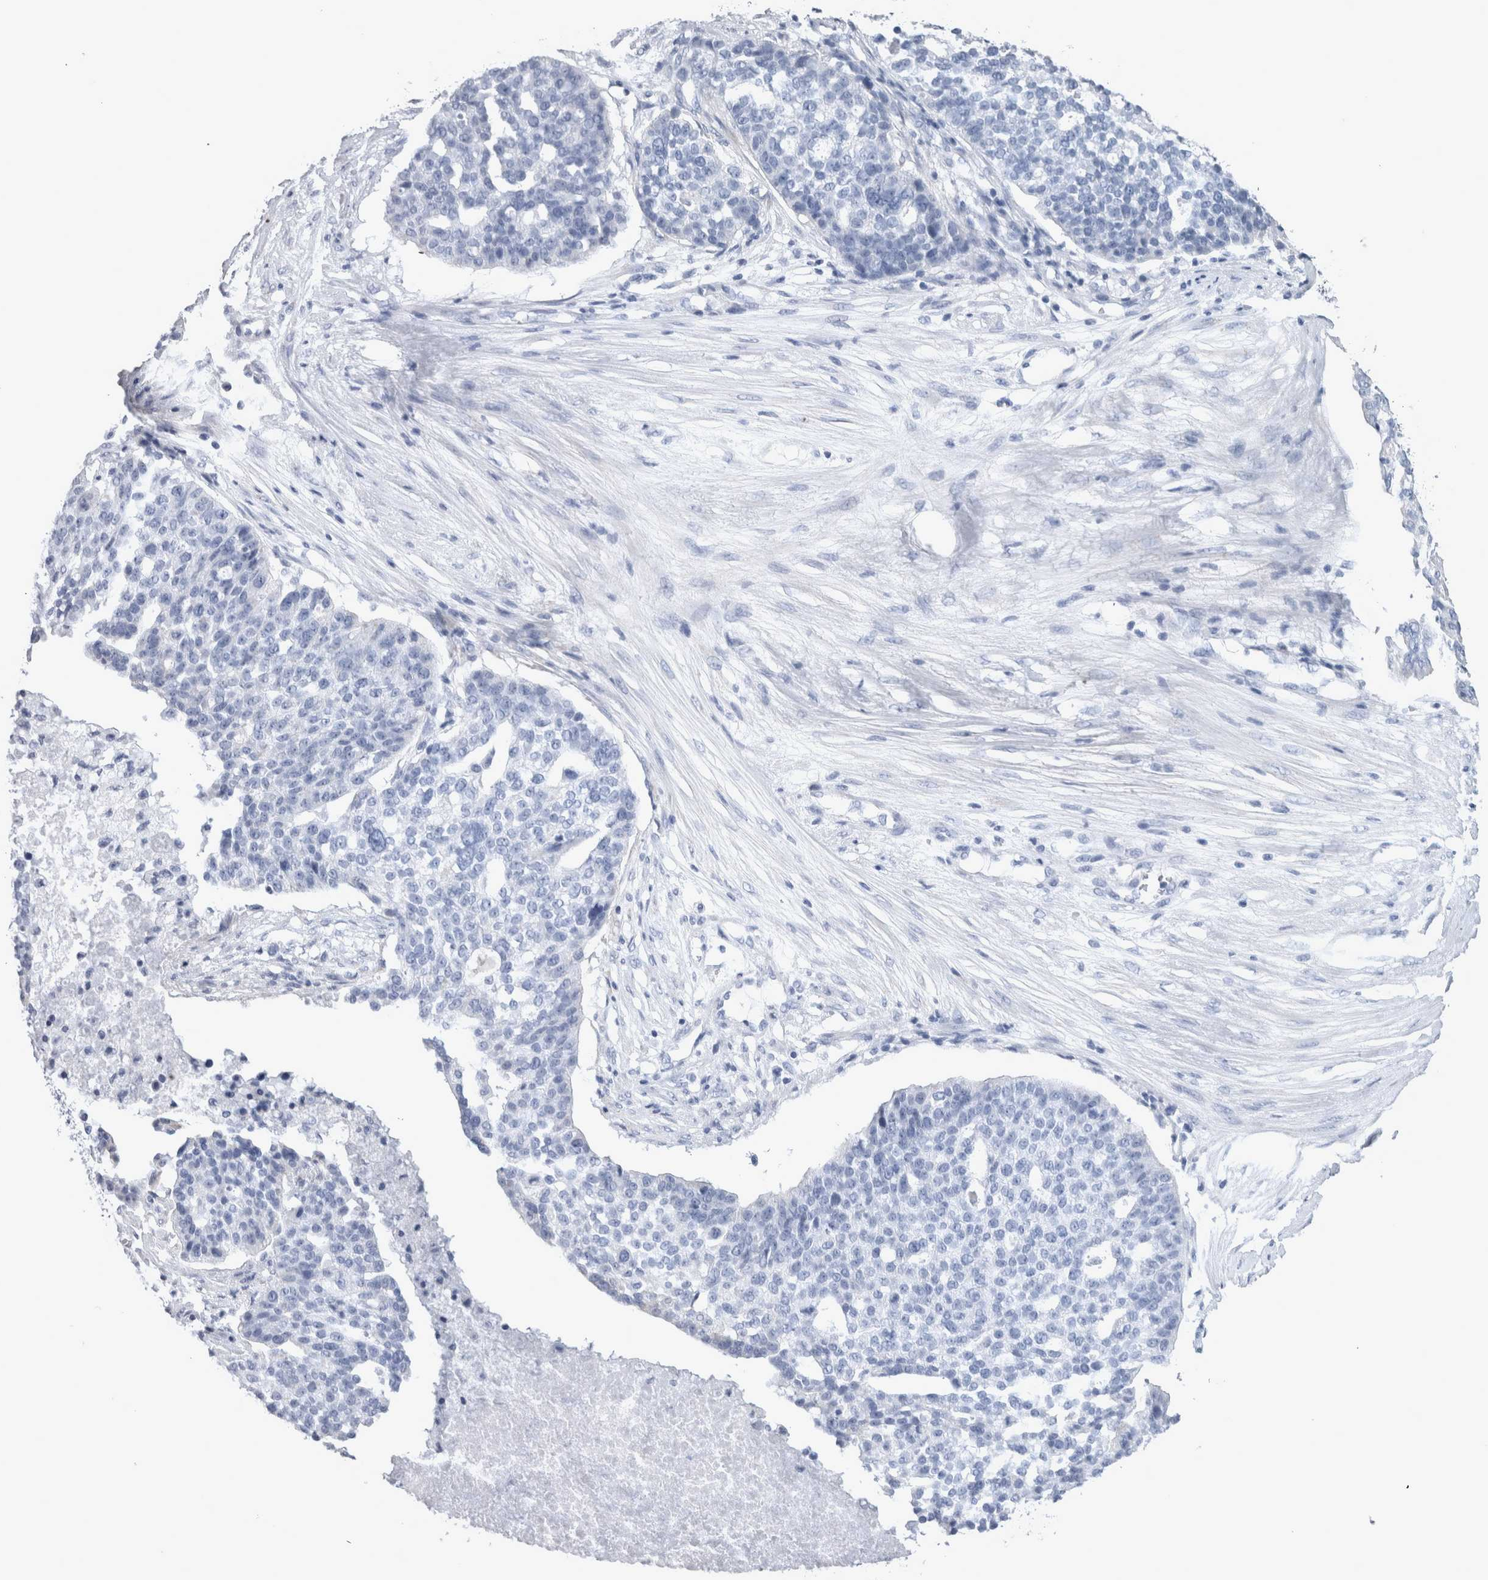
{"staining": {"intensity": "negative", "quantity": "none", "location": "none"}, "tissue": "ovarian cancer", "cell_type": "Tumor cells", "image_type": "cancer", "snomed": [{"axis": "morphology", "description": "Cystadenocarcinoma, serous, NOS"}, {"axis": "topography", "description": "Ovary"}], "caption": "High magnification brightfield microscopy of serous cystadenocarcinoma (ovarian) stained with DAB (3,3'-diaminobenzidine) (brown) and counterstained with hematoxylin (blue): tumor cells show no significant staining. Brightfield microscopy of IHC stained with DAB (3,3'-diaminobenzidine) (brown) and hematoxylin (blue), captured at high magnification.", "gene": "MSMB", "patient": {"sex": "female", "age": 59}}